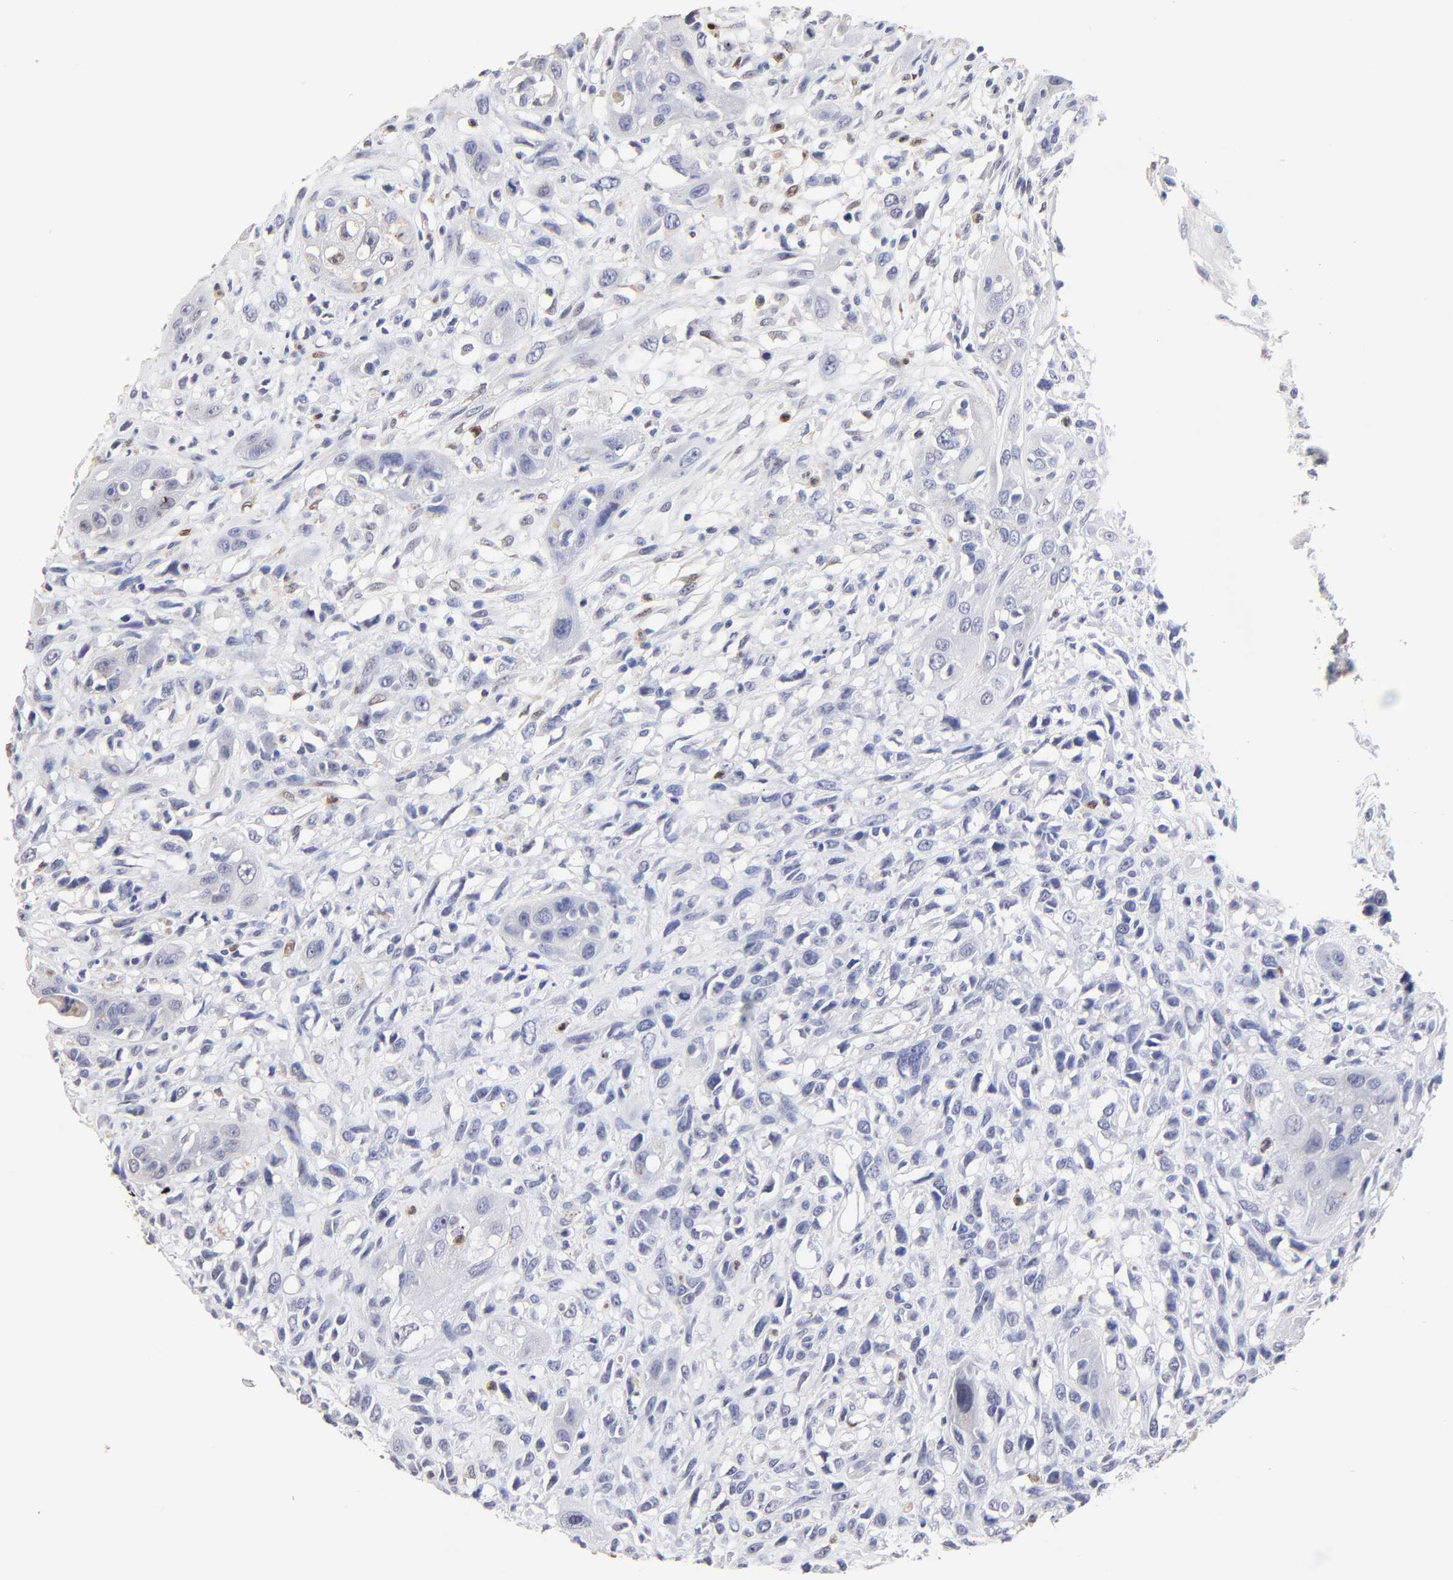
{"staining": {"intensity": "negative", "quantity": "none", "location": "none"}, "tissue": "head and neck cancer", "cell_type": "Tumor cells", "image_type": "cancer", "snomed": [{"axis": "morphology", "description": "Necrosis, NOS"}, {"axis": "morphology", "description": "Neoplasm, malignant, NOS"}, {"axis": "topography", "description": "Salivary gland"}, {"axis": "topography", "description": "Head-Neck"}], "caption": "An image of head and neck cancer (neoplasm (malignant)) stained for a protein demonstrates no brown staining in tumor cells.", "gene": "SMARCA1", "patient": {"sex": "male", "age": 43}}